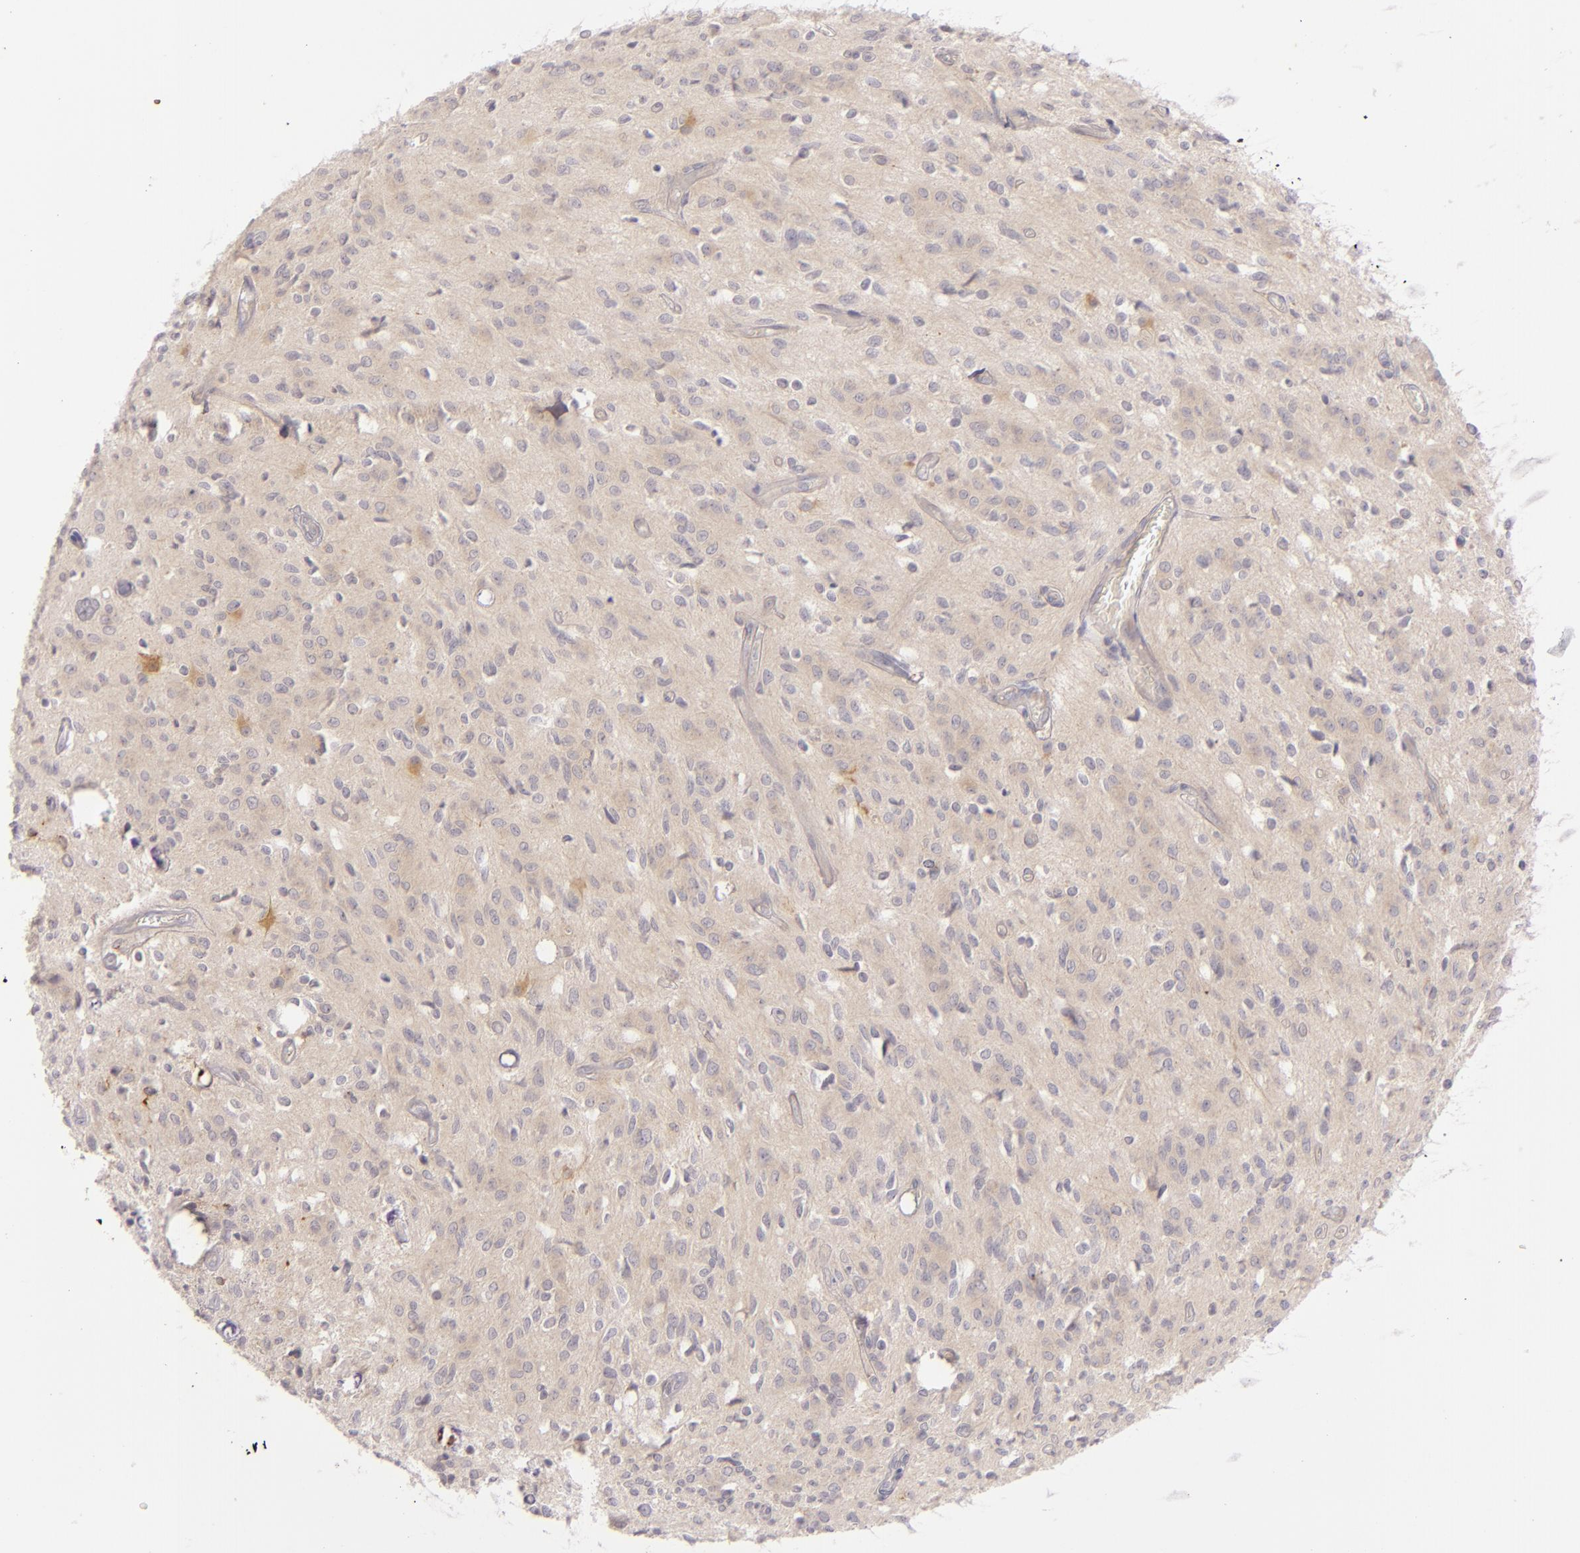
{"staining": {"intensity": "weak", "quantity": "<25%", "location": "cytoplasmic/membranous"}, "tissue": "glioma", "cell_type": "Tumor cells", "image_type": "cancer", "snomed": [{"axis": "morphology", "description": "Glioma, malignant, Low grade"}, {"axis": "topography", "description": "Brain"}], "caption": "This is an immunohistochemistry (IHC) photomicrograph of malignant glioma (low-grade). There is no positivity in tumor cells.", "gene": "CD83", "patient": {"sex": "female", "age": 15}}